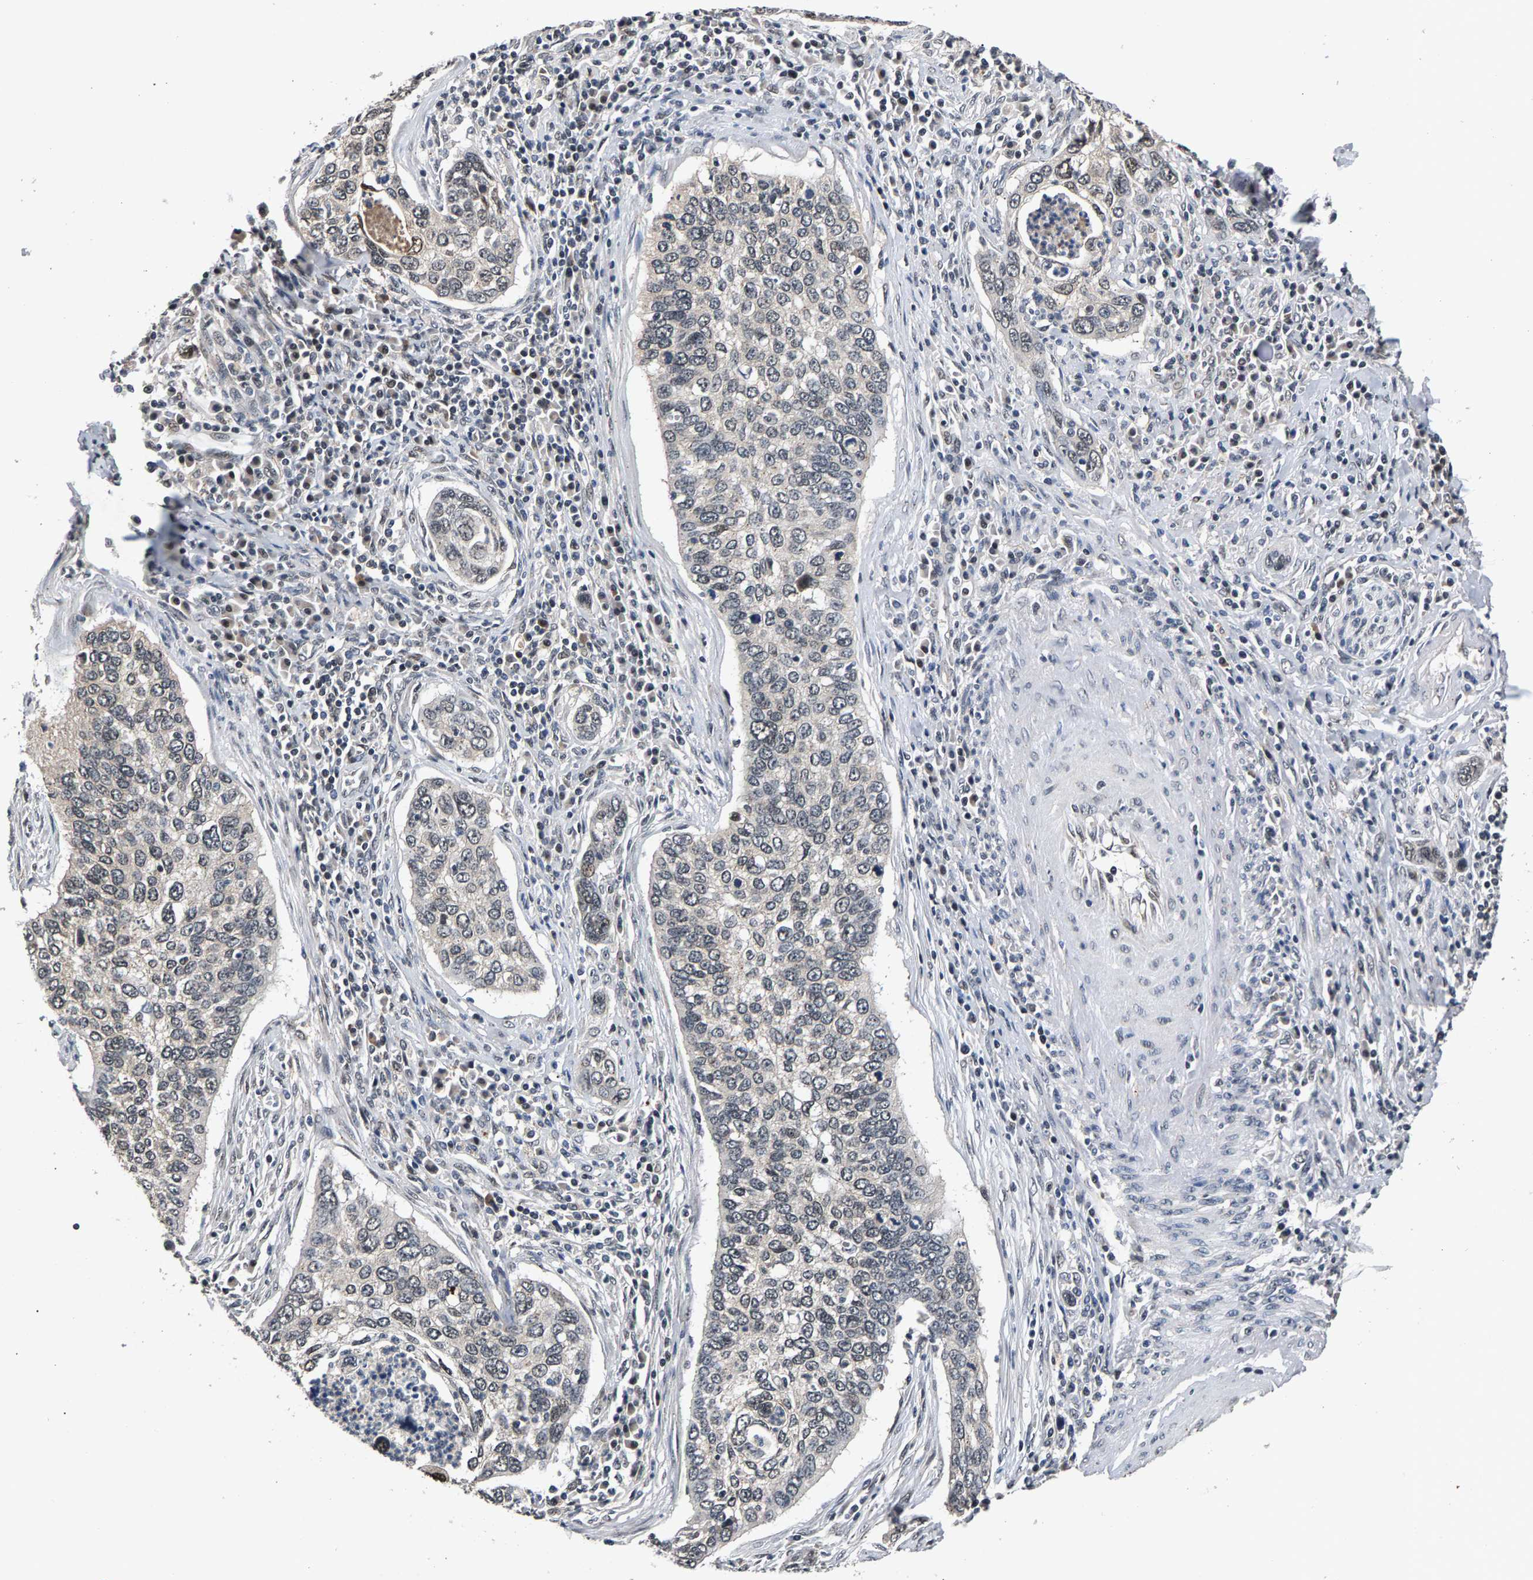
{"staining": {"intensity": "negative", "quantity": "none", "location": "none"}, "tissue": "cervical cancer", "cell_type": "Tumor cells", "image_type": "cancer", "snomed": [{"axis": "morphology", "description": "Squamous cell carcinoma, NOS"}, {"axis": "topography", "description": "Cervix"}], "caption": "IHC micrograph of human cervical squamous cell carcinoma stained for a protein (brown), which displays no expression in tumor cells. (Brightfield microscopy of DAB immunohistochemistry (IHC) at high magnification).", "gene": "RBM33", "patient": {"sex": "female", "age": 53}}